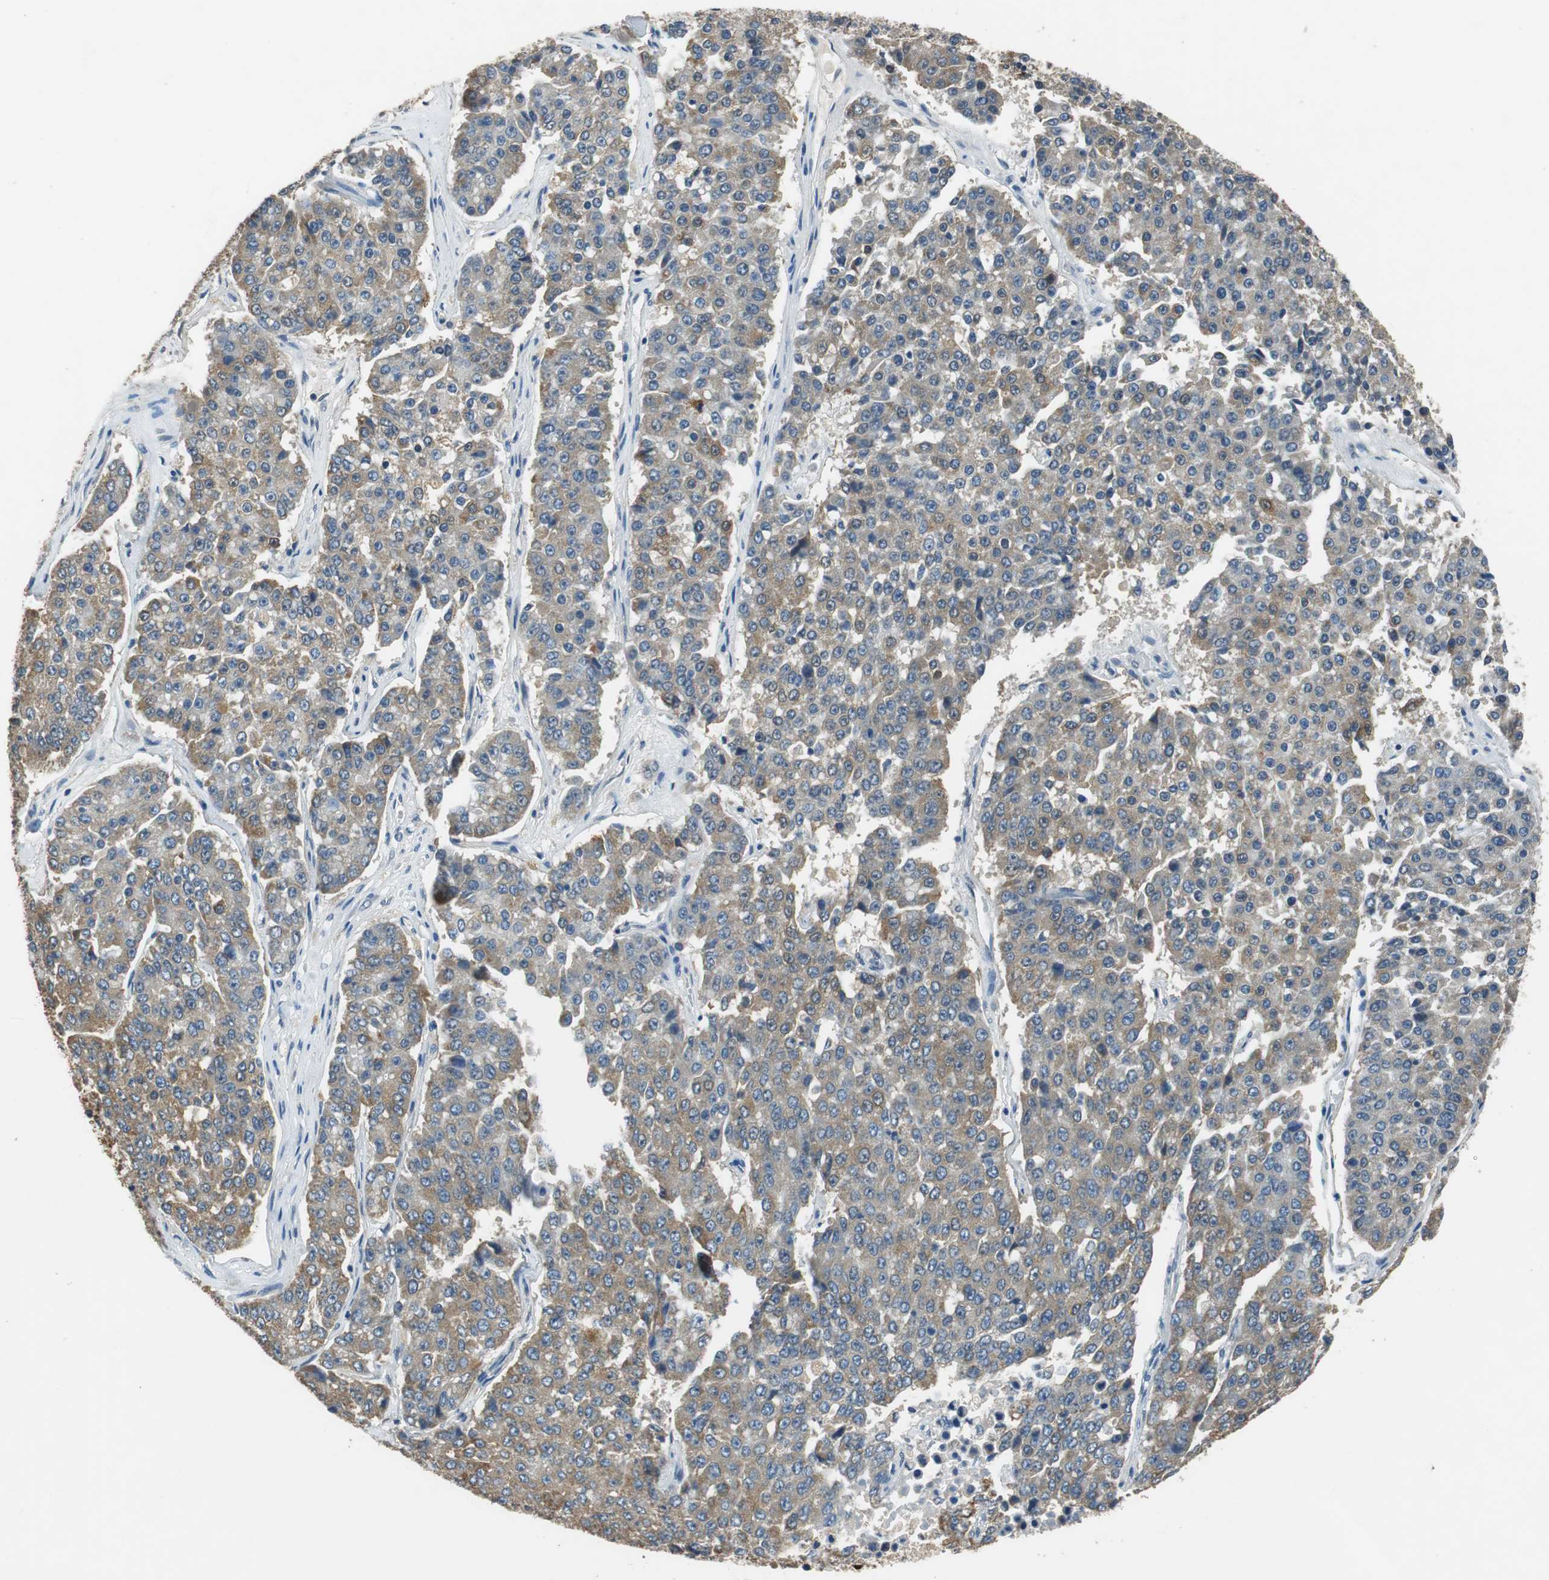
{"staining": {"intensity": "moderate", "quantity": "25%-75%", "location": "cytoplasmic/membranous"}, "tissue": "pancreatic cancer", "cell_type": "Tumor cells", "image_type": "cancer", "snomed": [{"axis": "morphology", "description": "Adenocarcinoma, NOS"}, {"axis": "topography", "description": "Pancreas"}], "caption": "Adenocarcinoma (pancreatic) stained with immunohistochemistry (IHC) exhibits moderate cytoplasmic/membranous positivity in about 25%-75% of tumor cells.", "gene": "ALDH4A1", "patient": {"sex": "male", "age": 50}}